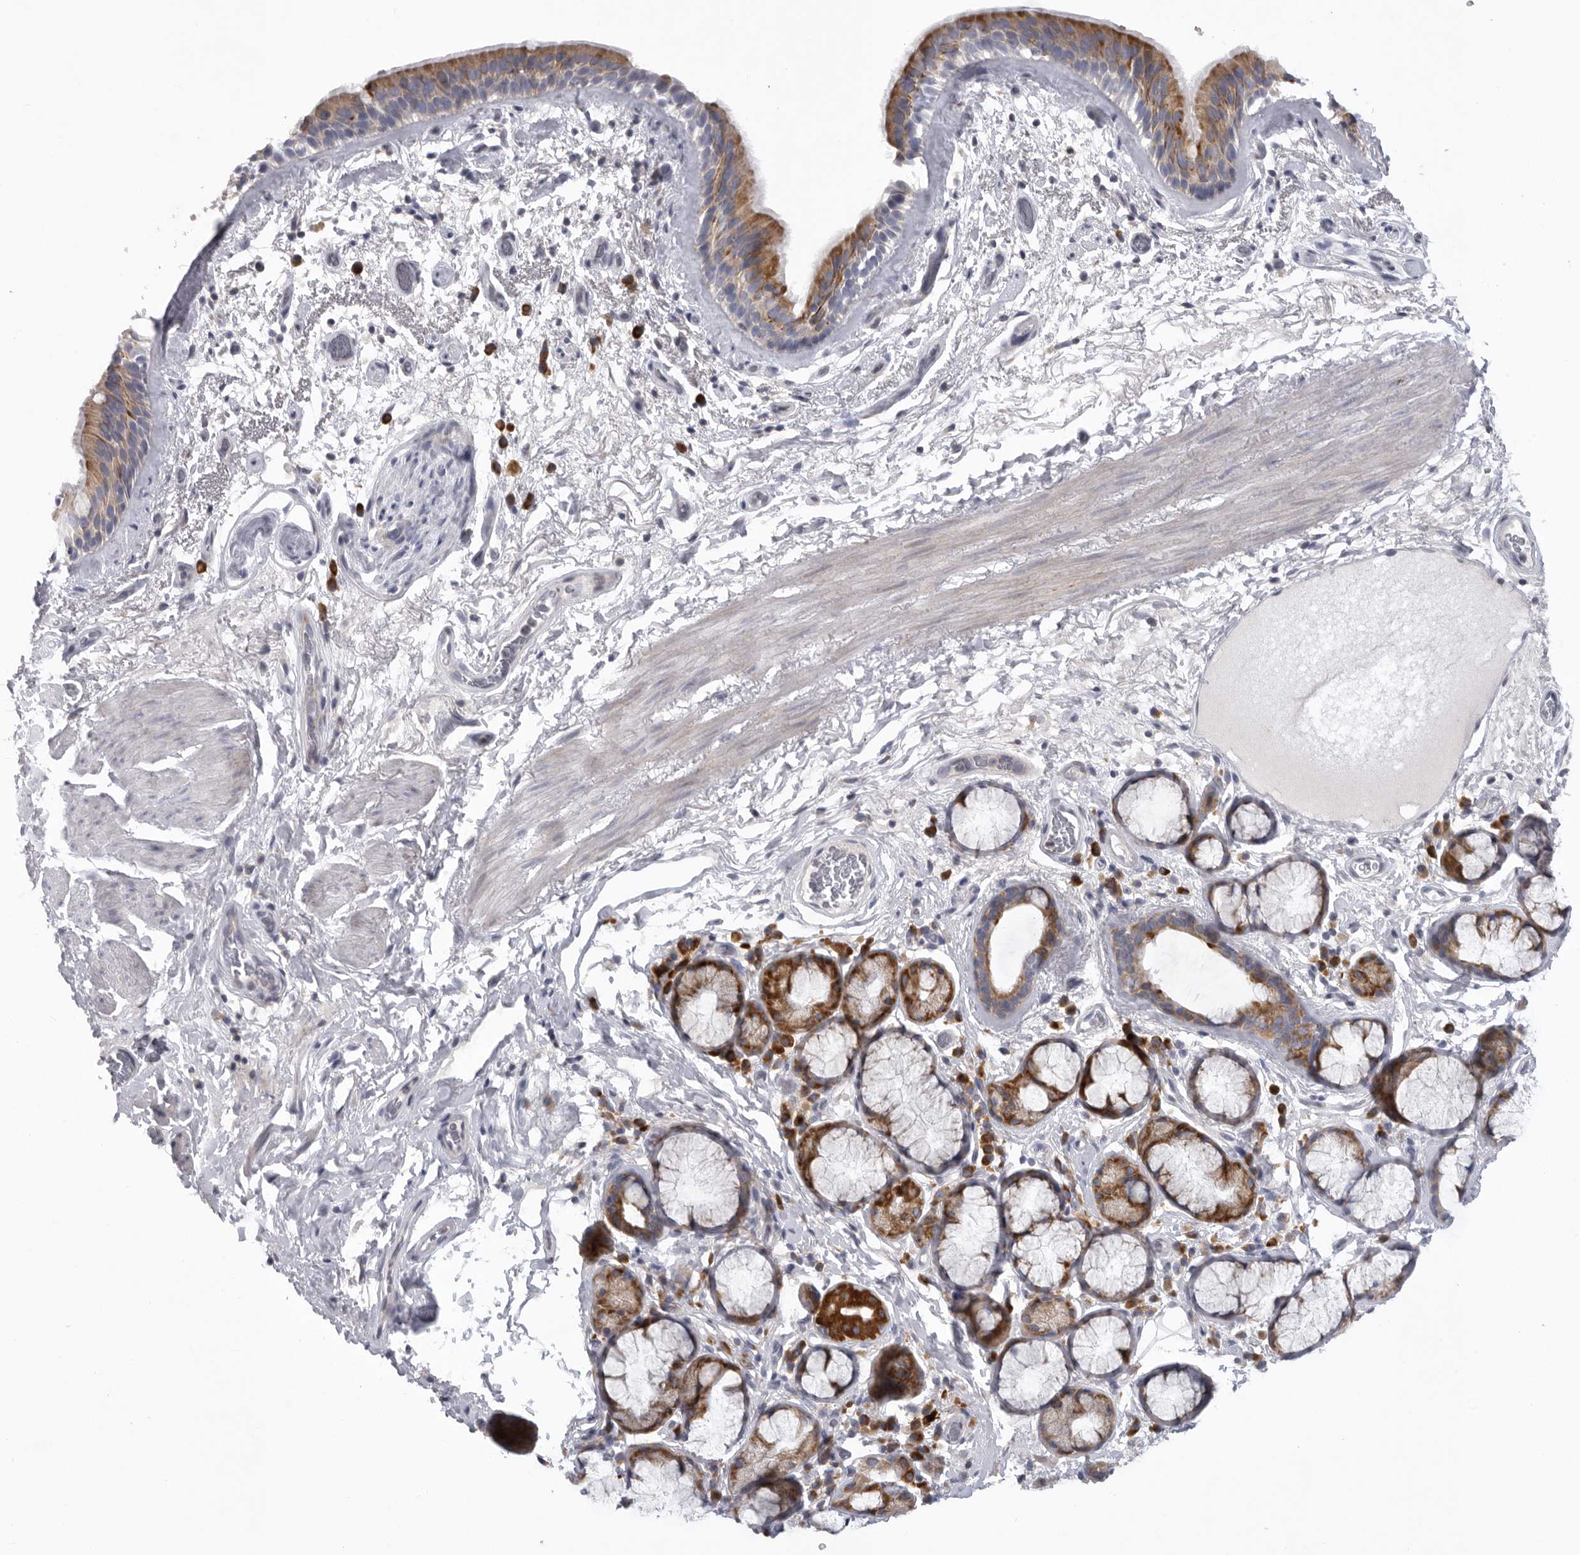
{"staining": {"intensity": "moderate", "quantity": ">75%", "location": "cytoplasmic/membranous"}, "tissue": "bronchus", "cell_type": "Respiratory epithelial cells", "image_type": "normal", "snomed": [{"axis": "morphology", "description": "Normal tissue, NOS"}, {"axis": "topography", "description": "Cartilage tissue"}], "caption": "Bronchus stained with DAB (3,3'-diaminobenzidine) IHC reveals medium levels of moderate cytoplasmic/membranous staining in approximately >75% of respiratory epithelial cells. (DAB IHC, brown staining for protein, blue staining for nuclei).", "gene": "USP24", "patient": {"sex": "female", "age": 63}}